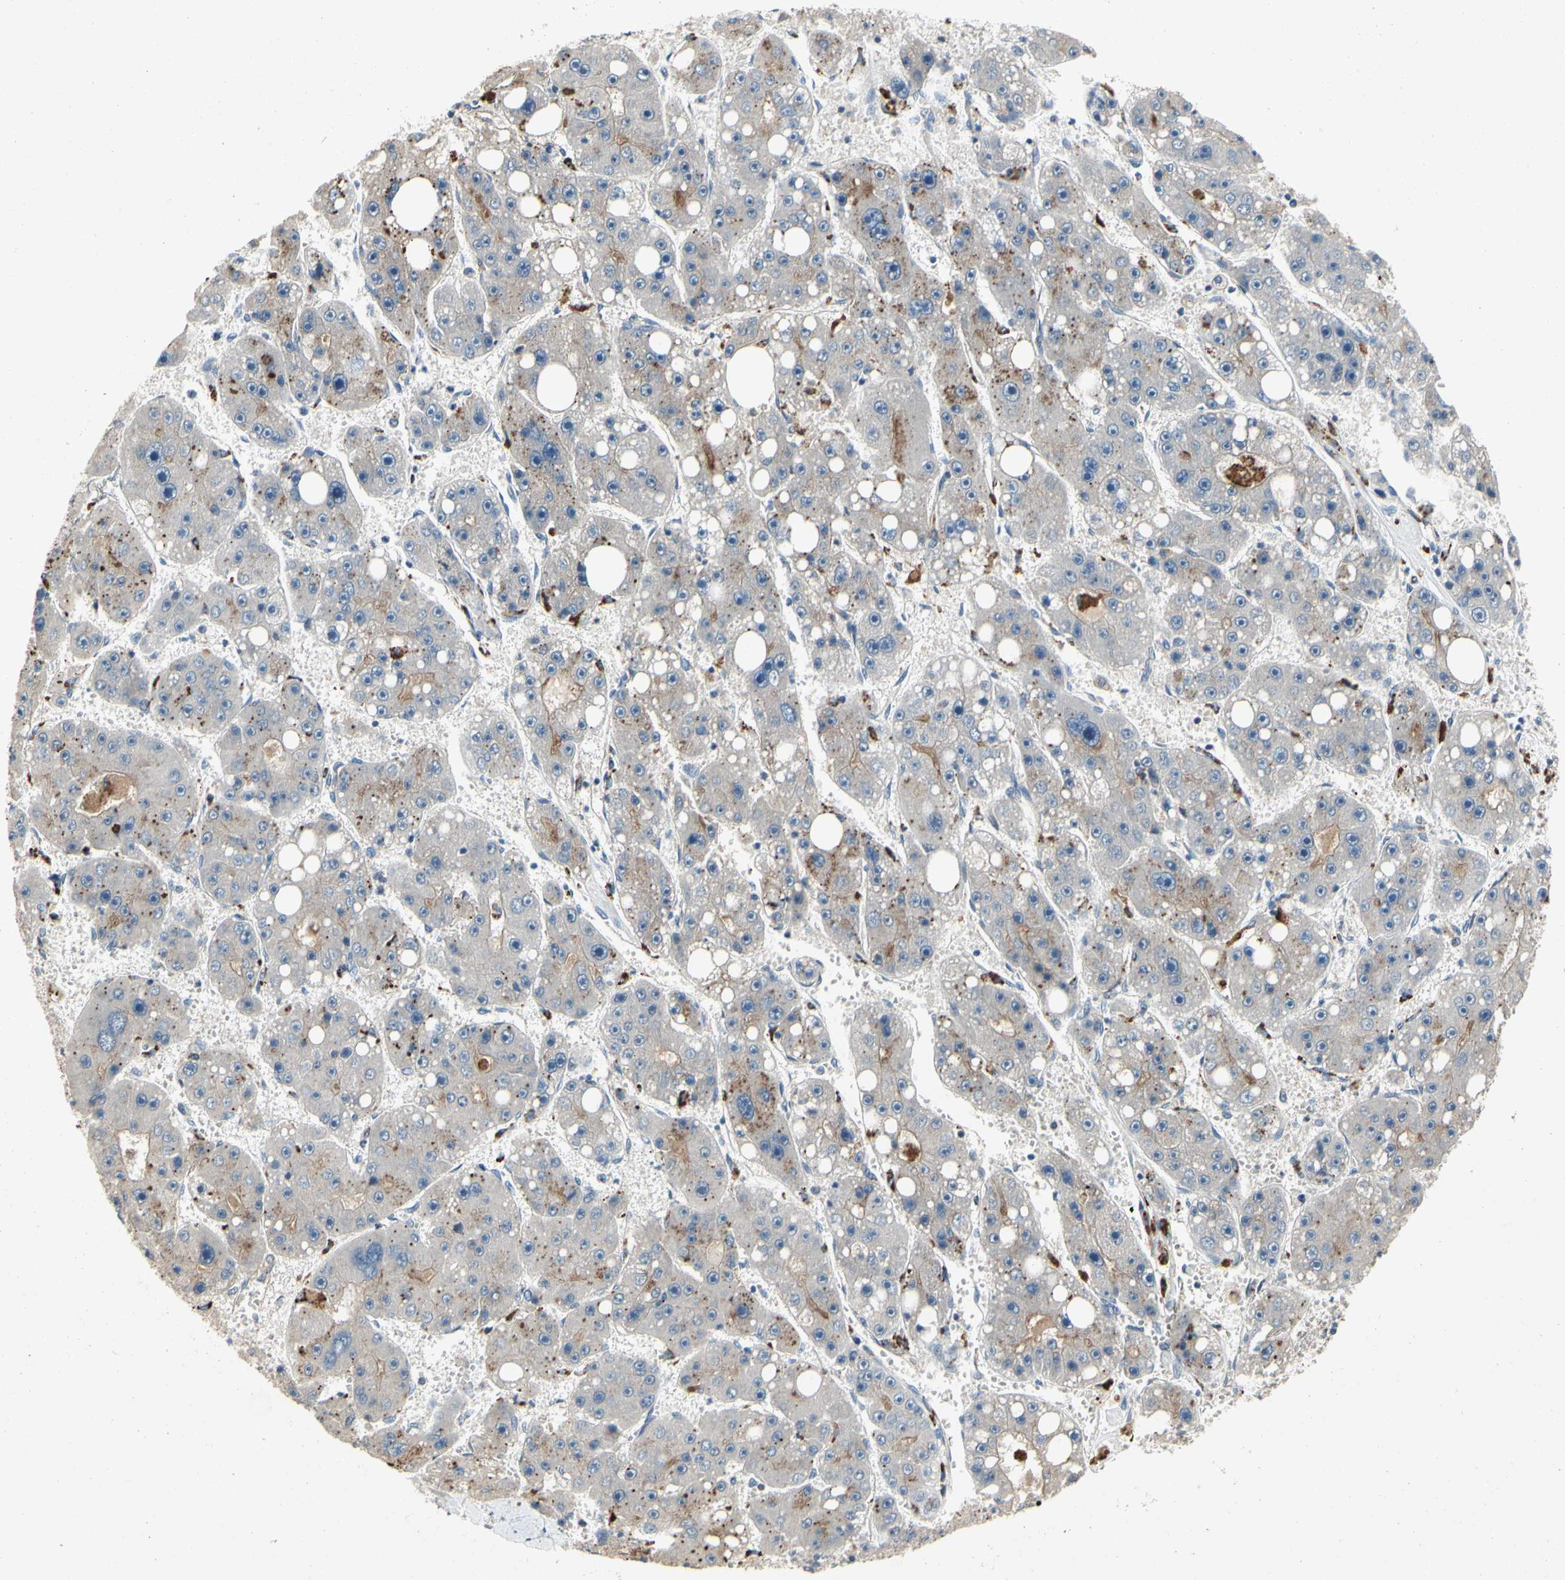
{"staining": {"intensity": "moderate", "quantity": "<25%", "location": "cytoplasmic/membranous"}, "tissue": "liver cancer", "cell_type": "Tumor cells", "image_type": "cancer", "snomed": [{"axis": "morphology", "description": "Carcinoma, Hepatocellular, NOS"}, {"axis": "topography", "description": "Liver"}], "caption": "Tumor cells show low levels of moderate cytoplasmic/membranous expression in about <25% of cells in liver hepatocellular carcinoma. The protein of interest is stained brown, and the nuclei are stained in blue (DAB (3,3'-diaminobenzidine) IHC with brightfield microscopy, high magnification).", "gene": "ALPL", "patient": {"sex": "female", "age": 61}}